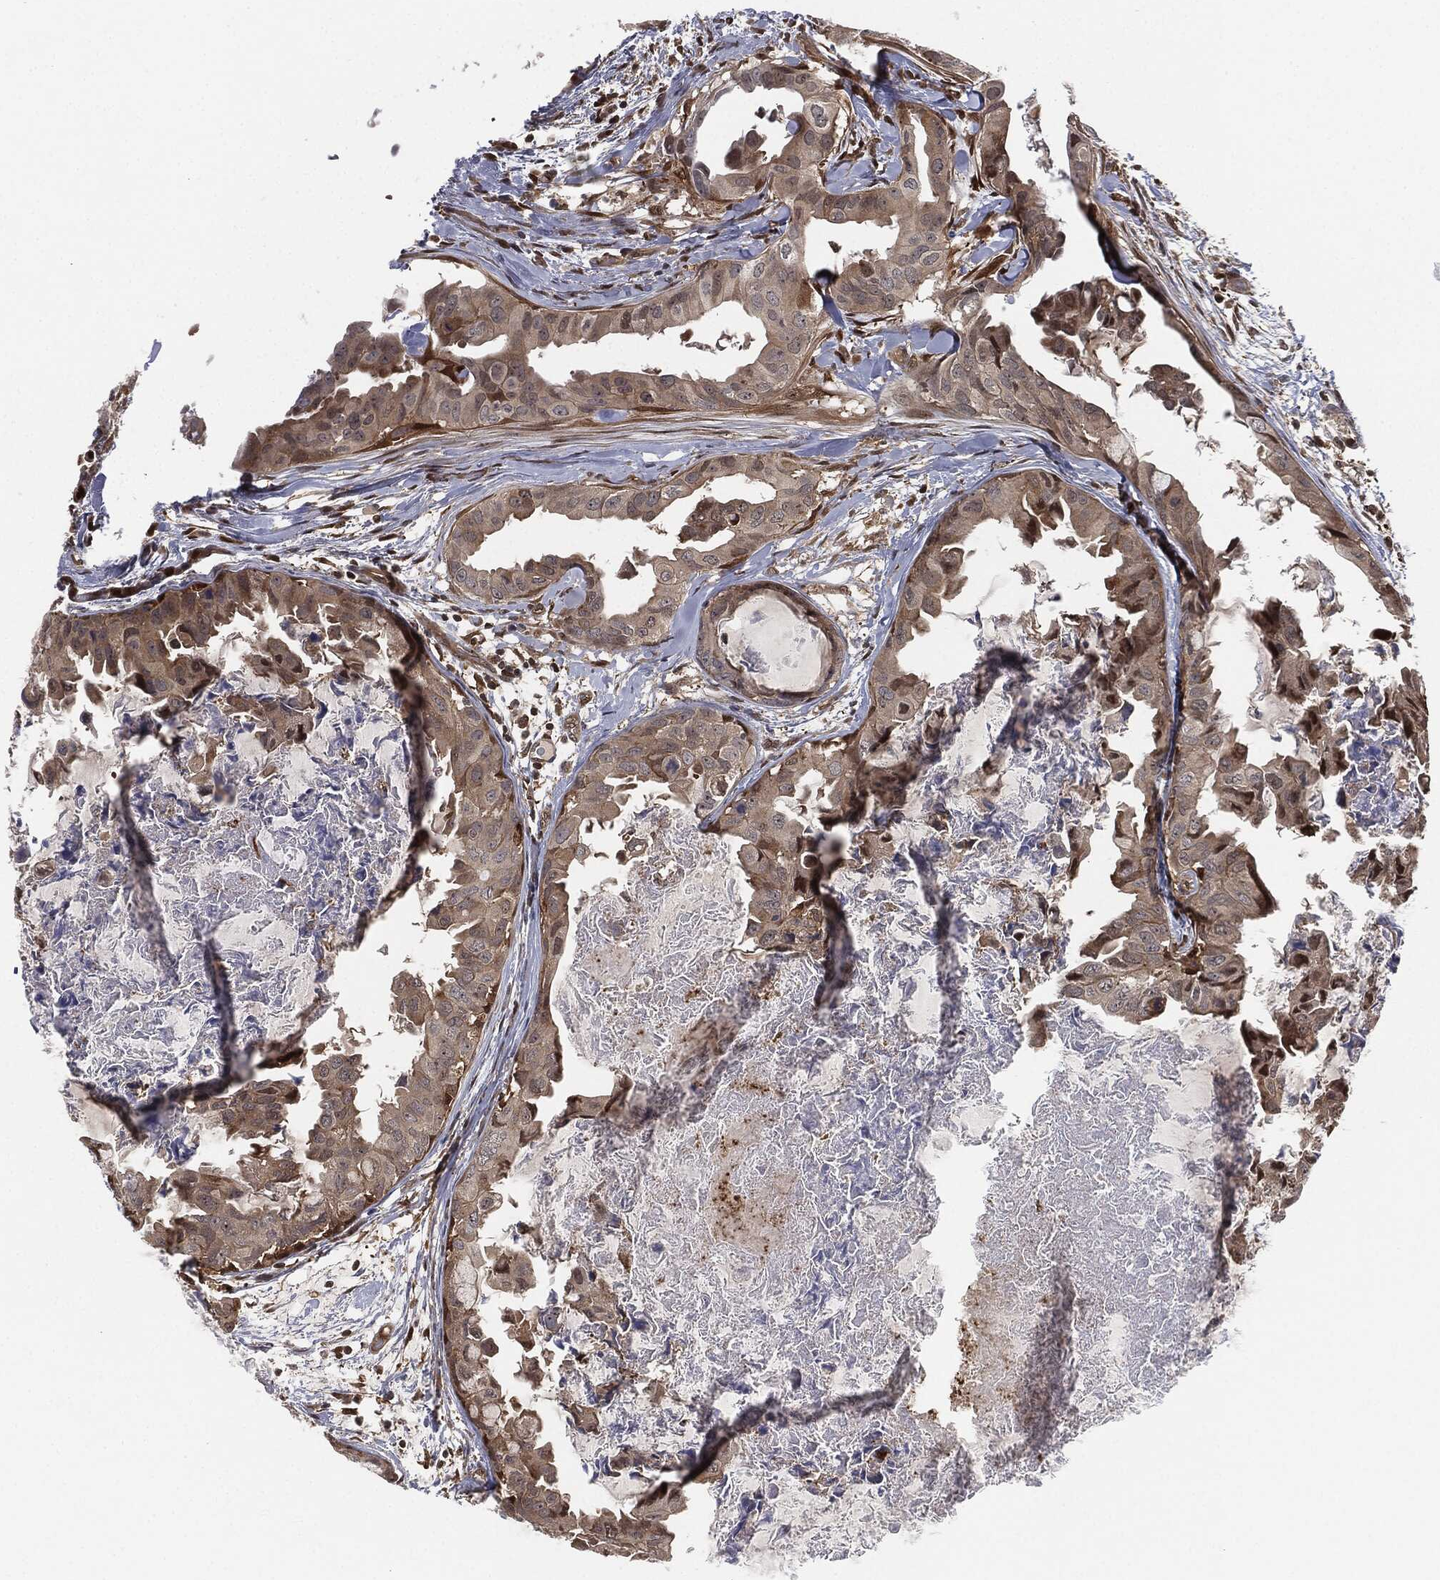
{"staining": {"intensity": "negative", "quantity": "none", "location": "none"}, "tissue": "breast cancer", "cell_type": "Tumor cells", "image_type": "cancer", "snomed": [{"axis": "morphology", "description": "Normal tissue, NOS"}, {"axis": "morphology", "description": "Duct carcinoma"}, {"axis": "topography", "description": "Breast"}], "caption": "Histopathology image shows no significant protein expression in tumor cells of breast cancer.", "gene": "CAPRIN2", "patient": {"sex": "female", "age": 40}}